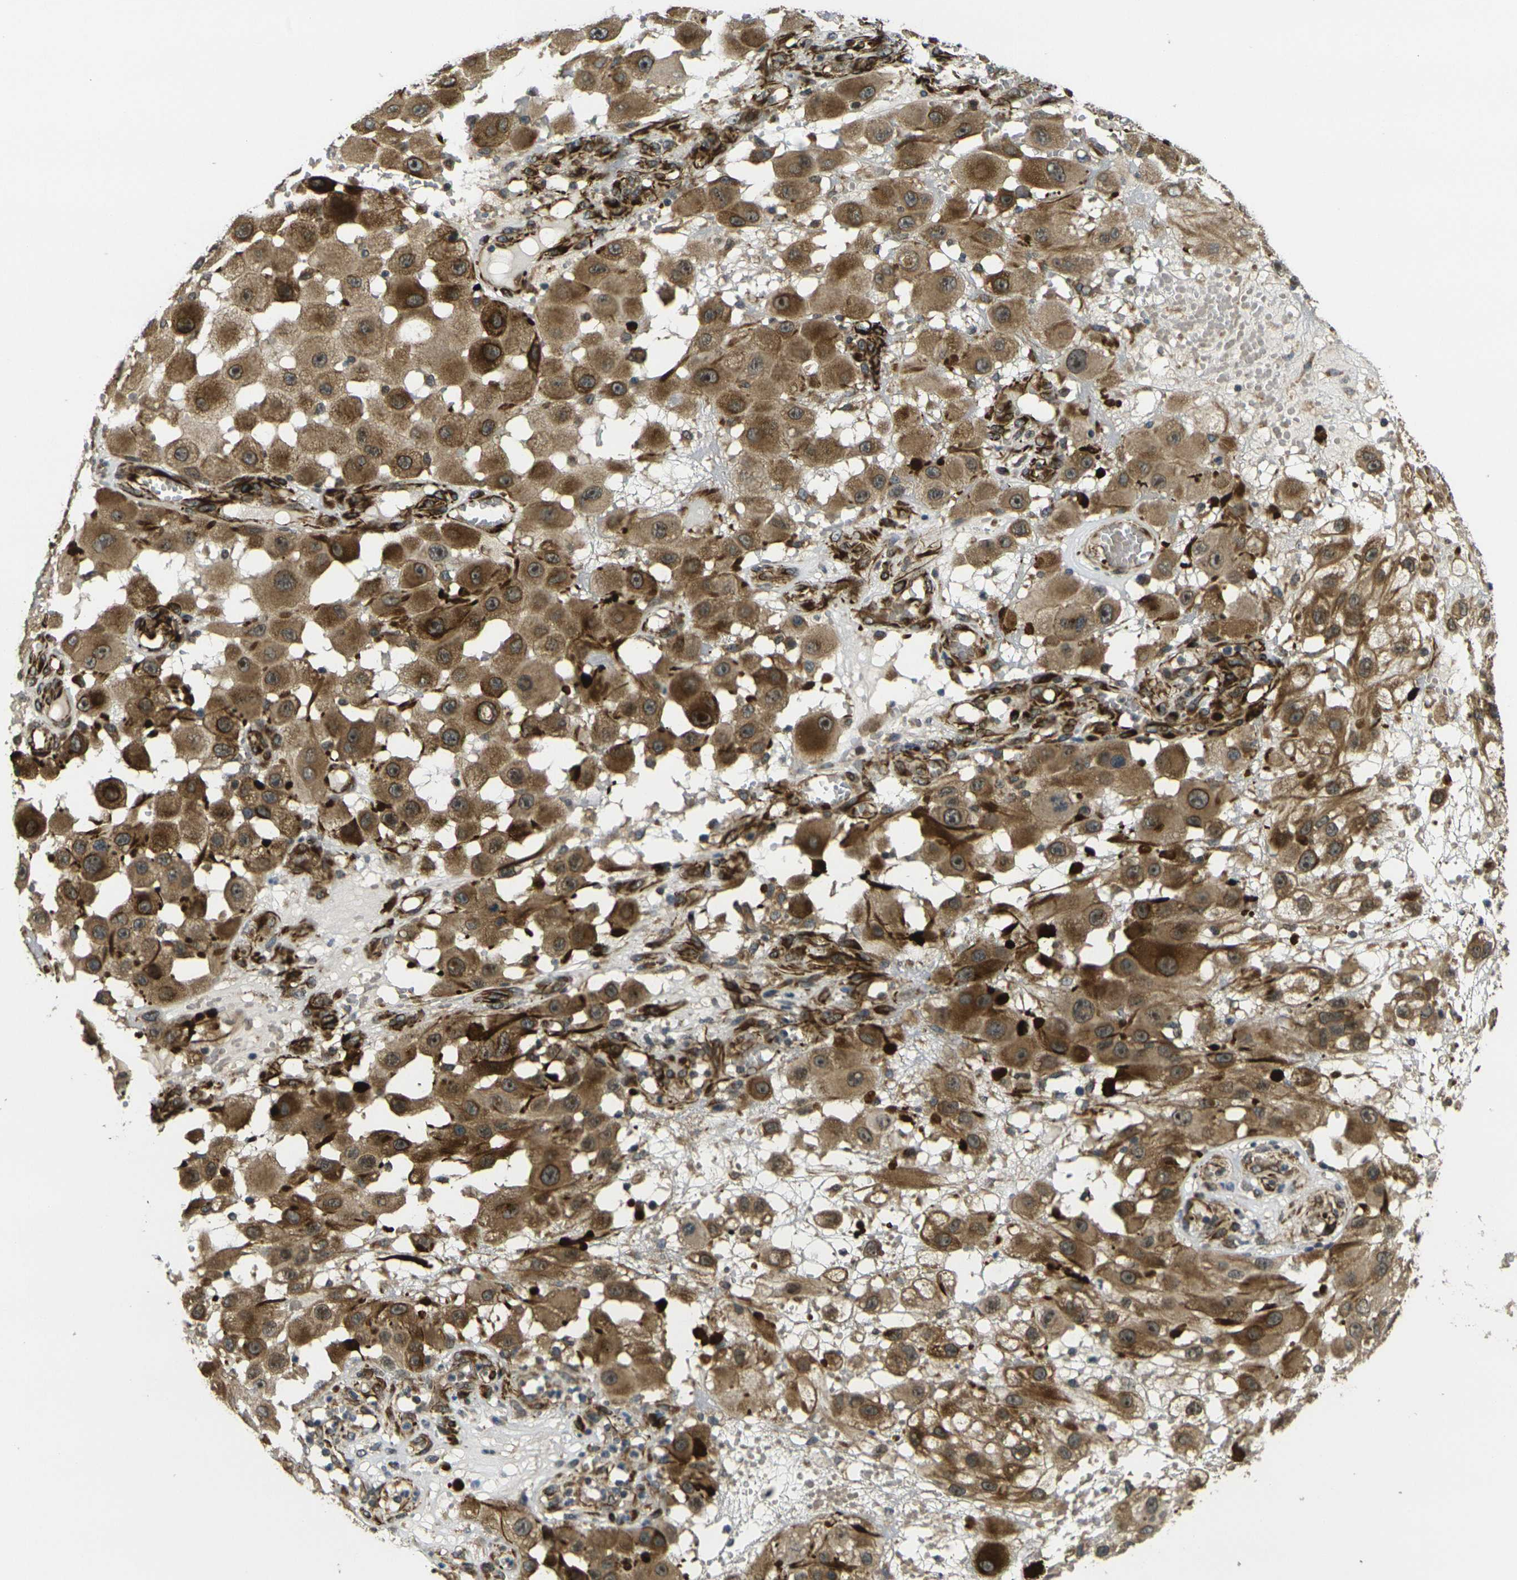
{"staining": {"intensity": "moderate", "quantity": ">75%", "location": "cytoplasmic/membranous"}, "tissue": "melanoma", "cell_type": "Tumor cells", "image_type": "cancer", "snomed": [{"axis": "morphology", "description": "Malignant melanoma, NOS"}, {"axis": "topography", "description": "Skin"}], "caption": "About >75% of tumor cells in human malignant melanoma display moderate cytoplasmic/membranous protein staining as visualized by brown immunohistochemical staining.", "gene": "FUT11", "patient": {"sex": "female", "age": 81}}